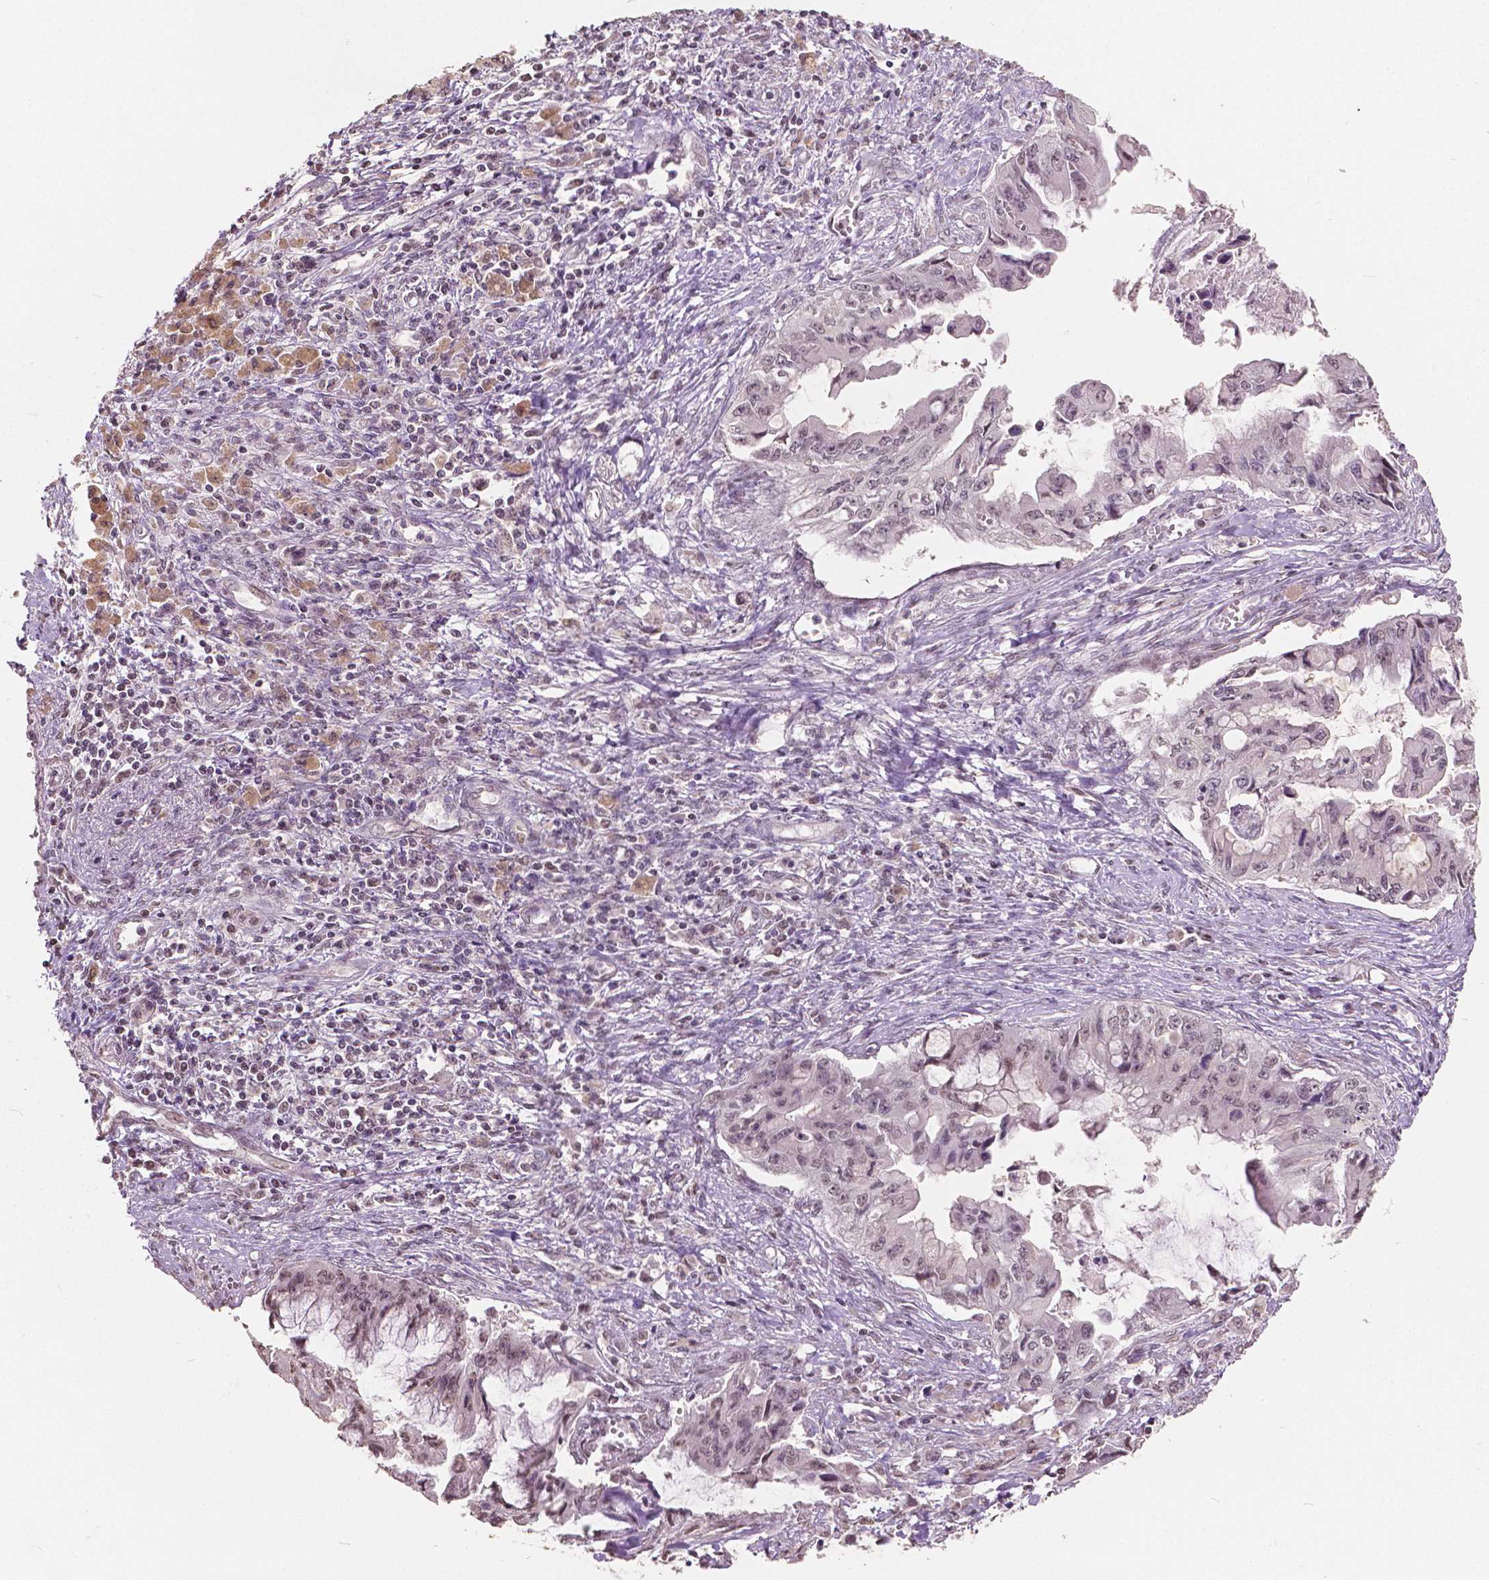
{"staining": {"intensity": "weak", "quantity": "25%-75%", "location": "nuclear"}, "tissue": "pancreatic cancer", "cell_type": "Tumor cells", "image_type": "cancer", "snomed": [{"axis": "morphology", "description": "Adenocarcinoma, NOS"}, {"axis": "topography", "description": "Pancreas"}], "caption": "Human pancreatic cancer stained with a brown dye demonstrates weak nuclear positive expression in about 25%-75% of tumor cells.", "gene": "HOXA10", "patient": {"sex": "male", "age": 66}}